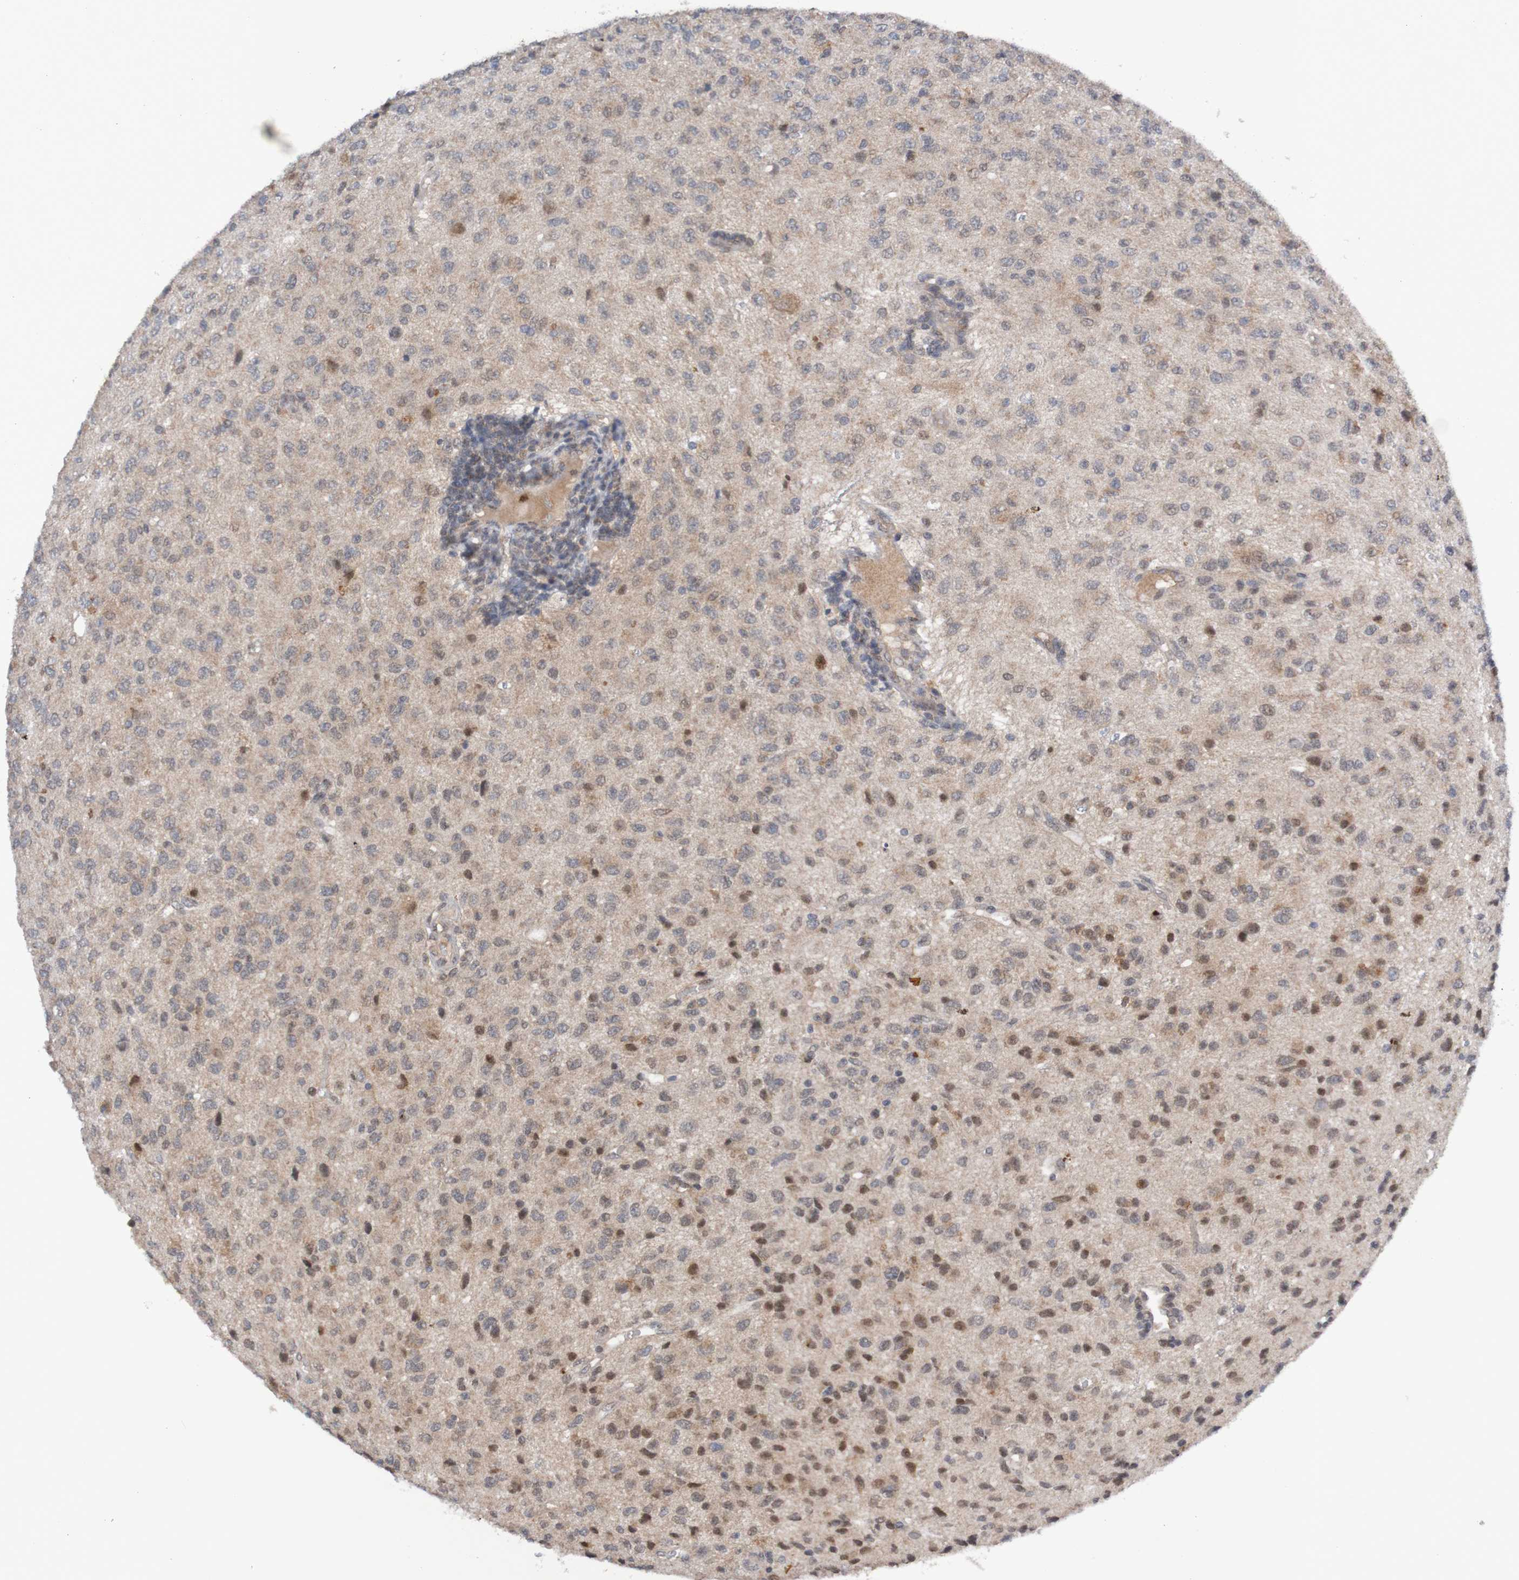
{"staining": {"intensity": "moderate", "quantity": "25%-75%", "location": "nuclear"}, "tissue": "glioma", "cell_type": "Tumor cells", "image_type": "cancer", "snomed": [{"axis": "morphology", "description": "Glioma, malignant, High grade"}, {"axis": "topography", "description": "pancreas cauda"}], "caption": "Glioma stained with a protein marker displays moderate staining in tumor cells.", "gene": "ITLN1", "patient": {"sex": "male", "age": 60}}